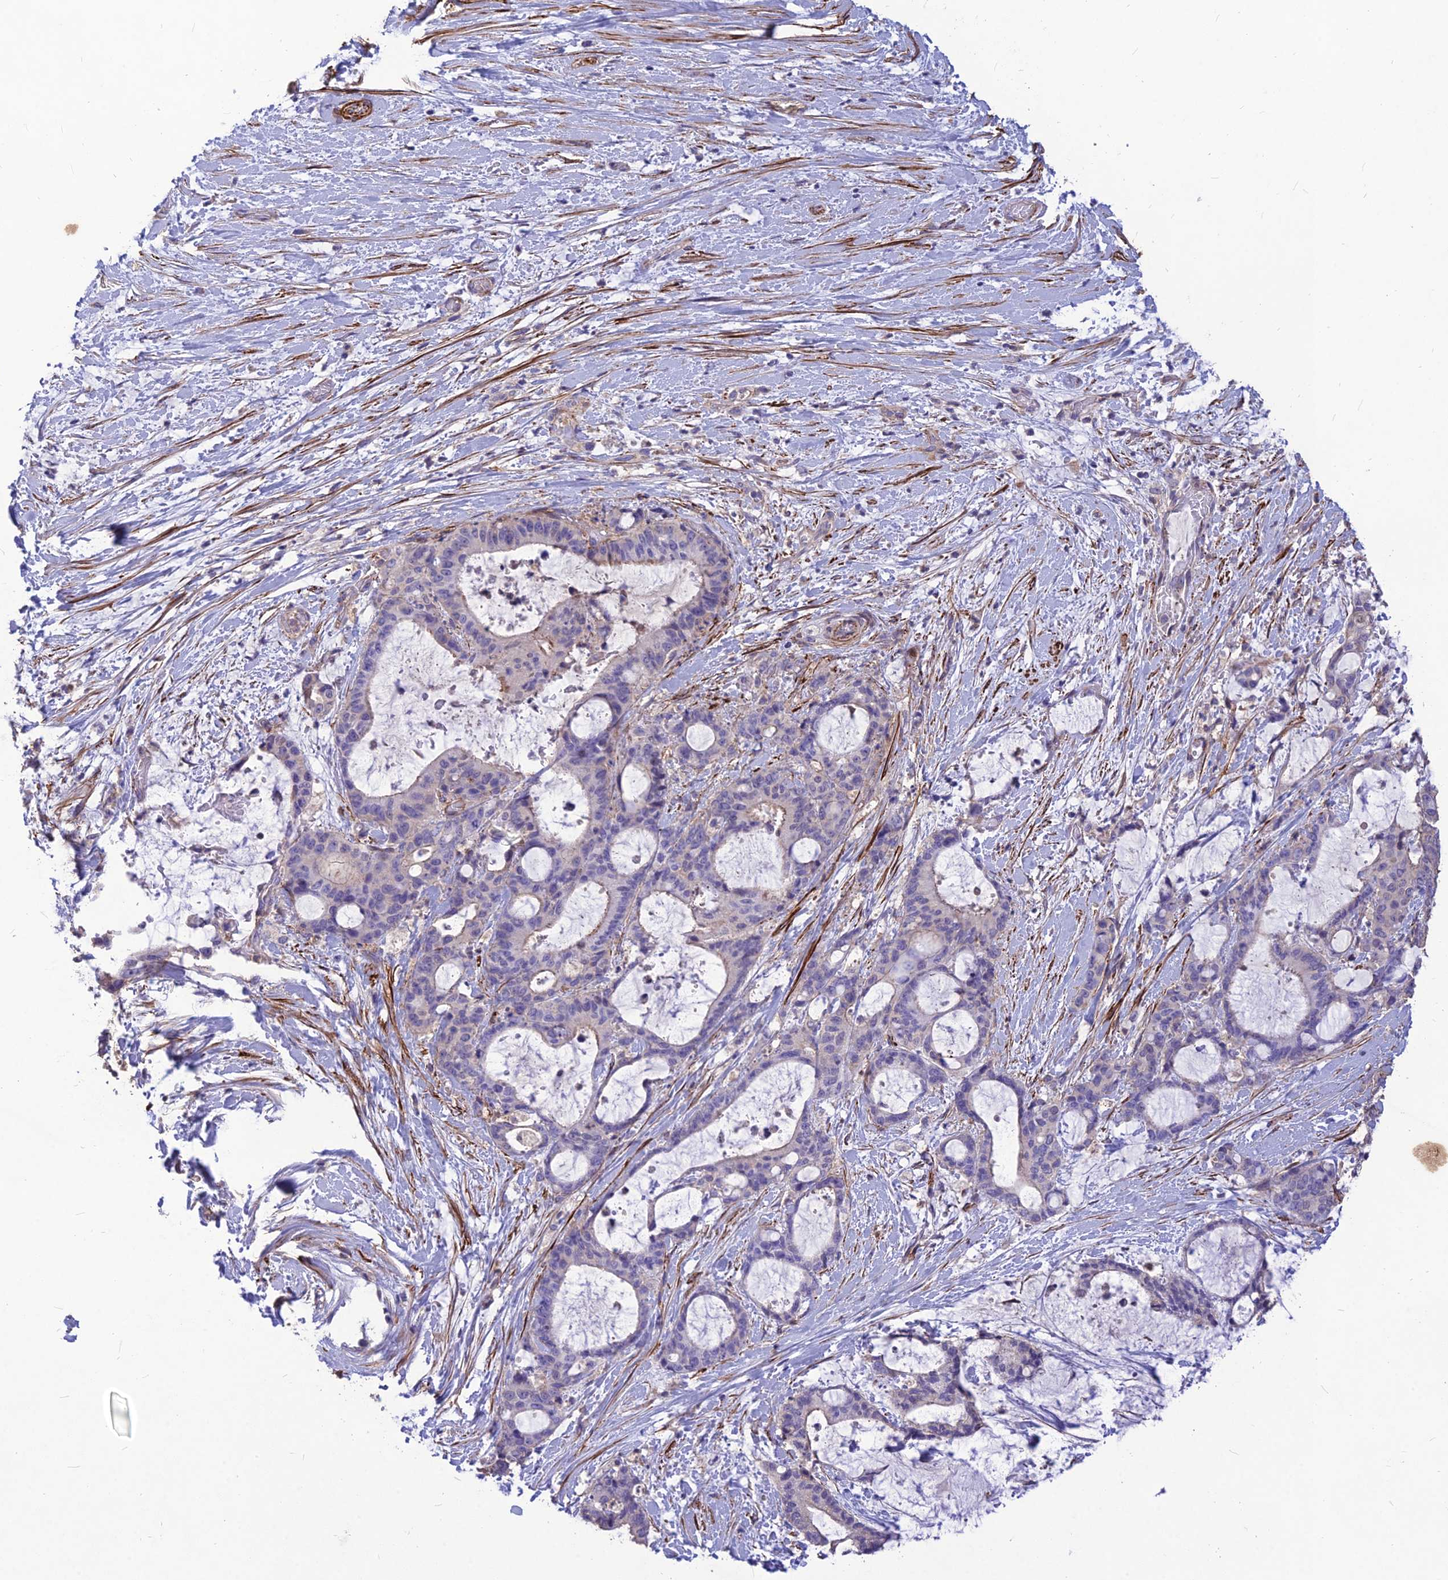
{"staining": {"intensity": "negative", "quantity": "none", "location": "none"}, "tissue": "liver cancer", "cell_type": "Tumor cells", "image_type": "cancer", "snomed": [{"axis": "morphology", "description": "Normal tissue, NOS"}, {"axis": "morphology", "description": "Cholangiocarcinoma"}, {"axis": "topography", "description": "Liver"}, {"axis": "topography", "description": "Peripheral nerve tissue"}], "caption": "There is no significant expression in tumor cells of liver cancer (cholangiocarcinoma).", "gene": "CLUH", "patient": {"sex": "female", "age": 73}}